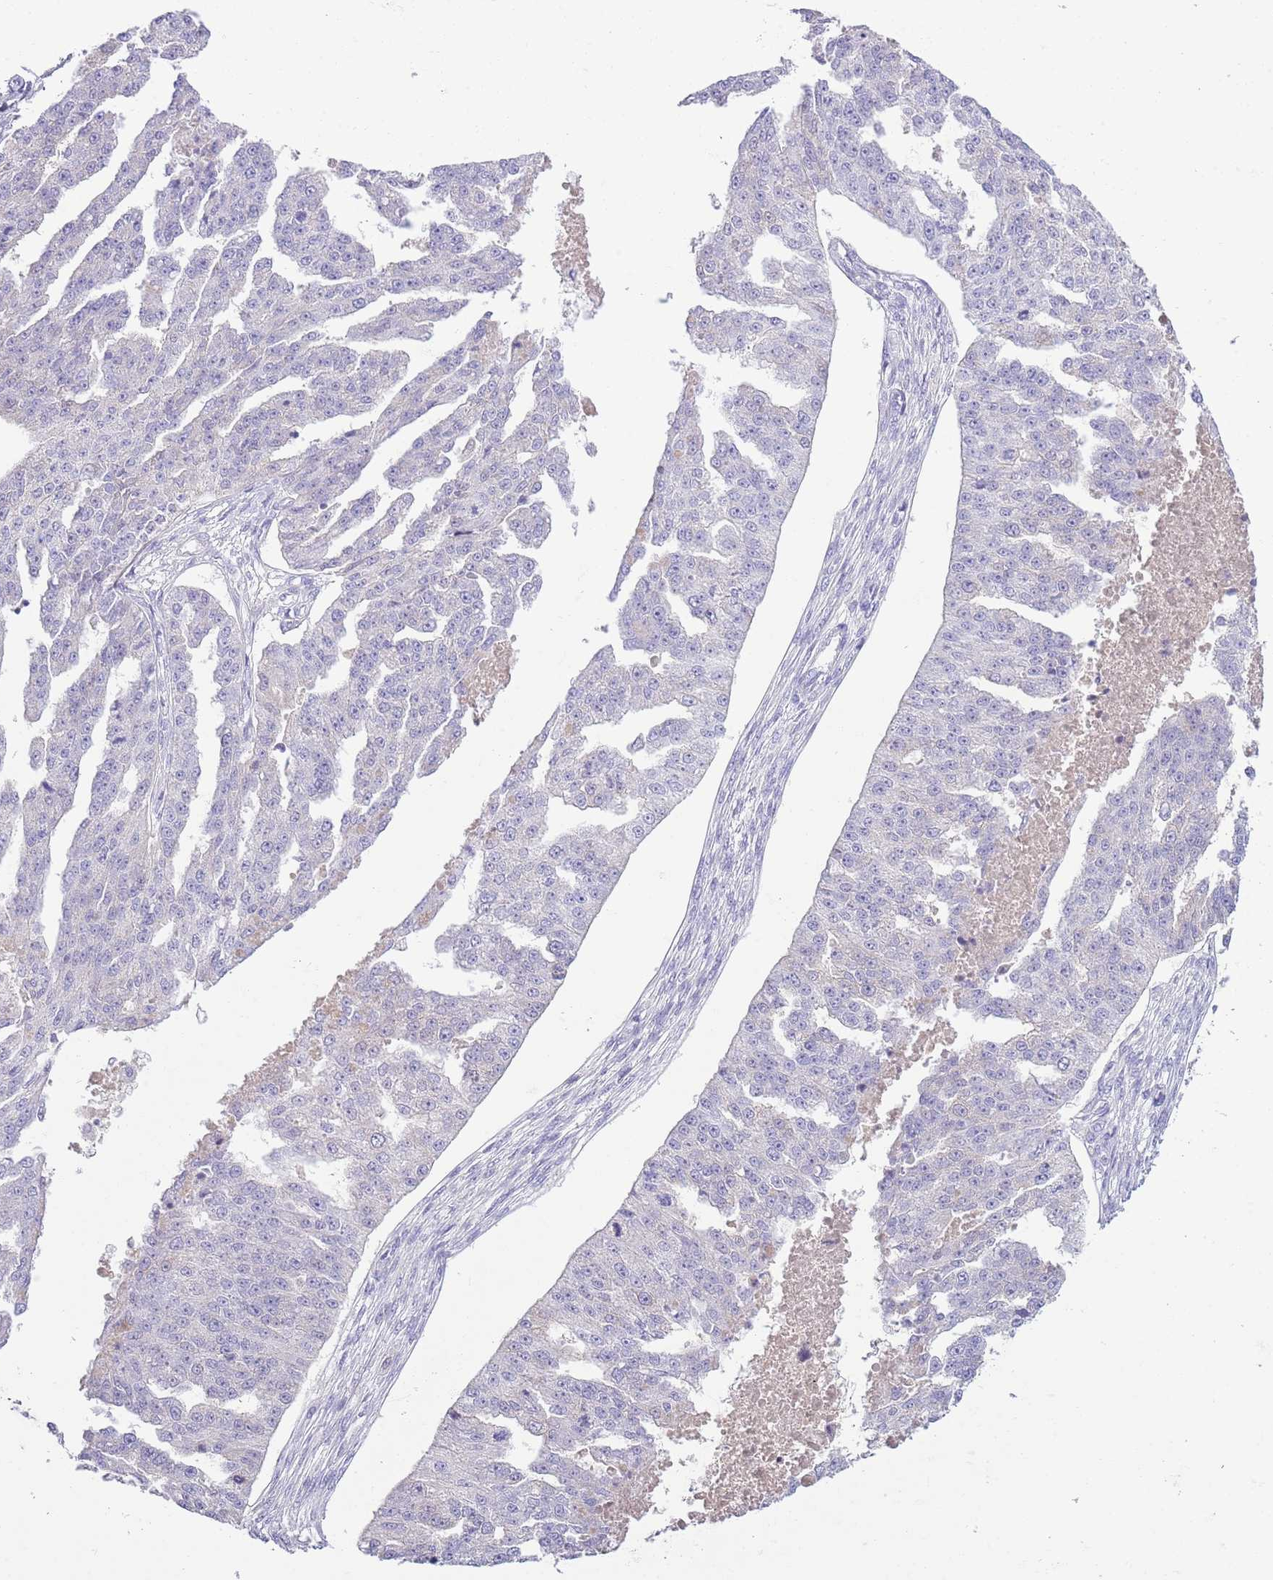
{"staining": {"intensity": "negative", "quantity": "none", "location": "none"}, "tissue": "ovarian cancer", "cell_type": "Tumor cells", "image_type": "cancer", "snomed": [{"axis": "morphology", "description": "Cystadenocarcinoma, serous, NOS"}, {"axis": "topography", "description": "Ovary"}], "caption": "Protein analysis of ovarian cancer (serous cystadenocarcinoma) shows no significant positivity in tumor cells.", "gene": "TOX2", "patient": {"sex": "female", "age": 58}}